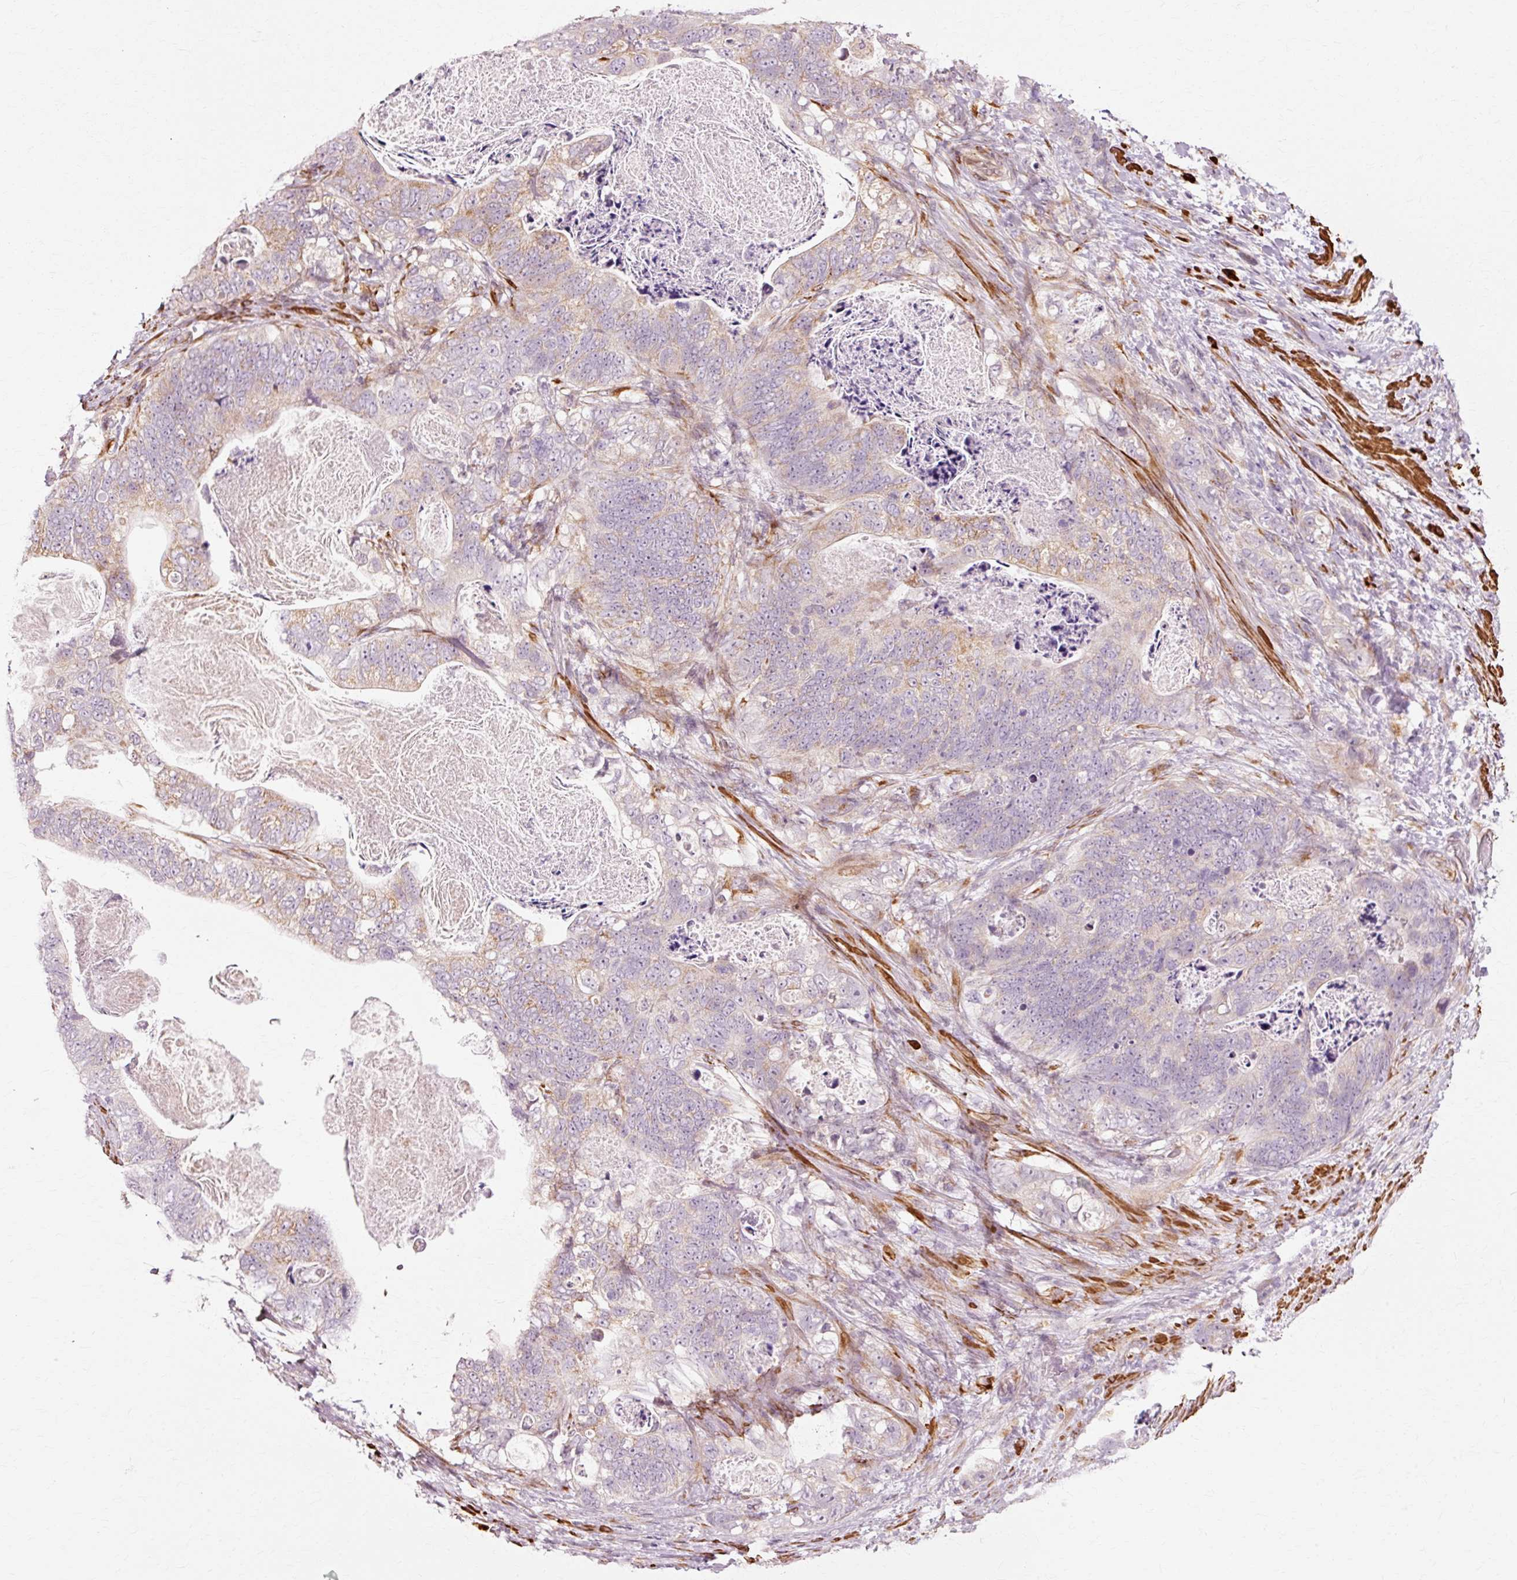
{"staining": {"intensity": "moderate", "quantity": "<25%", "location": "cytoplasmic/membranous"}, "tissue": "stomach cancer", "cell_type": "Tumor cells", "image_type": "cancer", "snomed": [{"axis": "morphology", "description": "Normal tissue, NOS"}, {"axis": "morphology", "description": "Adenocarcinoma, NOS"}, {"axis": "topography", "description": "Stomach"}], "caption": "Protein staining shows moderate cytoplasmic/membranous staining in about <25% of tumor cells in stomach cancer.", "gene": "RGPD5", "patient": {"sex": "female", "age": 89}}